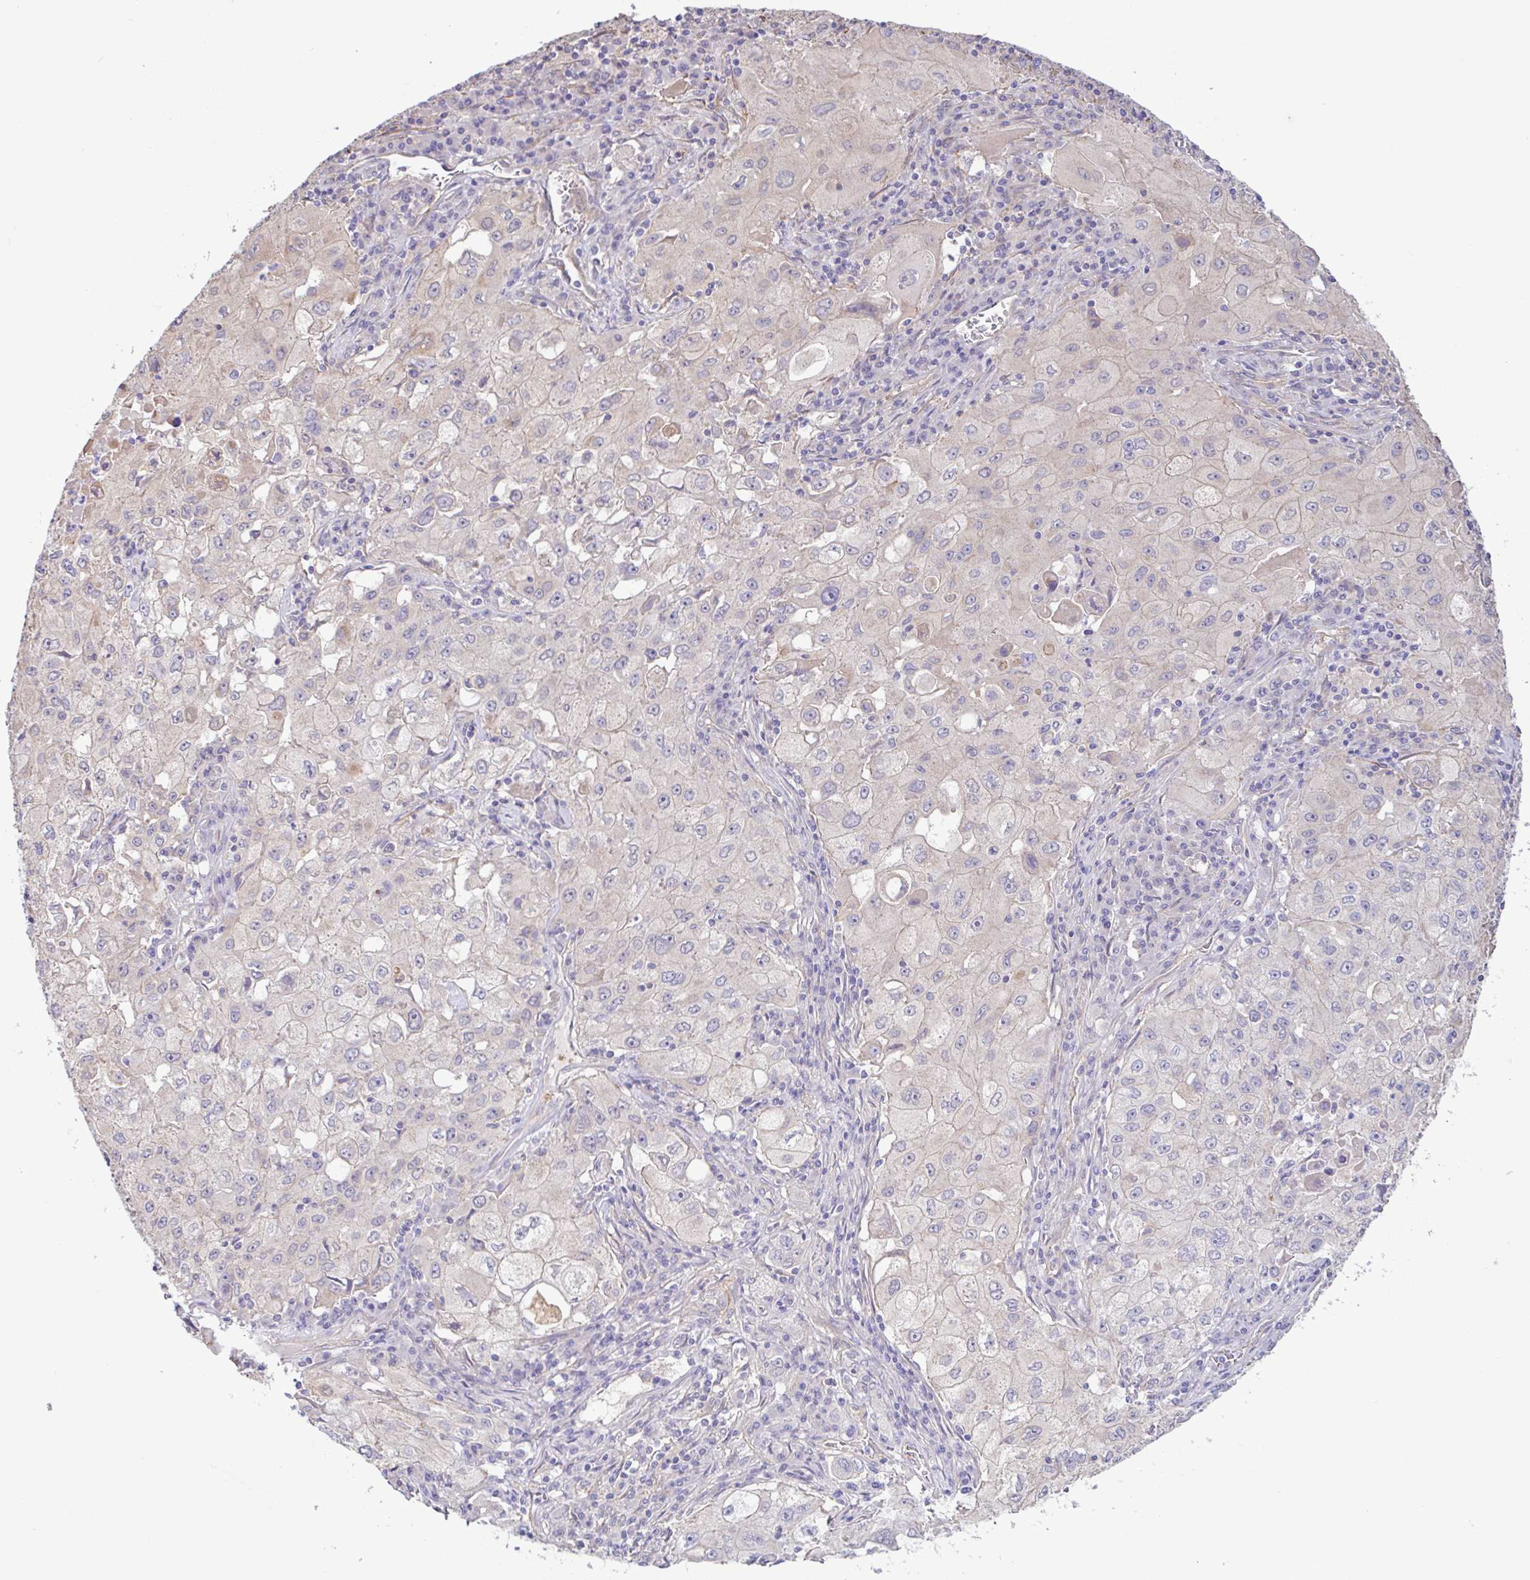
{"staining": {"intensity": "negative", "quantity": "none", "location": "none"}, "tissue": "lung cancer", "cell_type": "Tumor cells", "image_type": "cancer", "snomed": [{"axis": "morphology", "description": "Squamous cell carcinoma, NOS"}, {"axis": "topography", "description": "Lung"}], "caption": "DAB (3,3'-diaminobenzidine) immunohistochemical staining of squamous cell carcinoma (lung) demonstrates no significant positivity in tumor cells.", "gene": "PLCD4", "patient": {"sex": "male", "age": 63}}